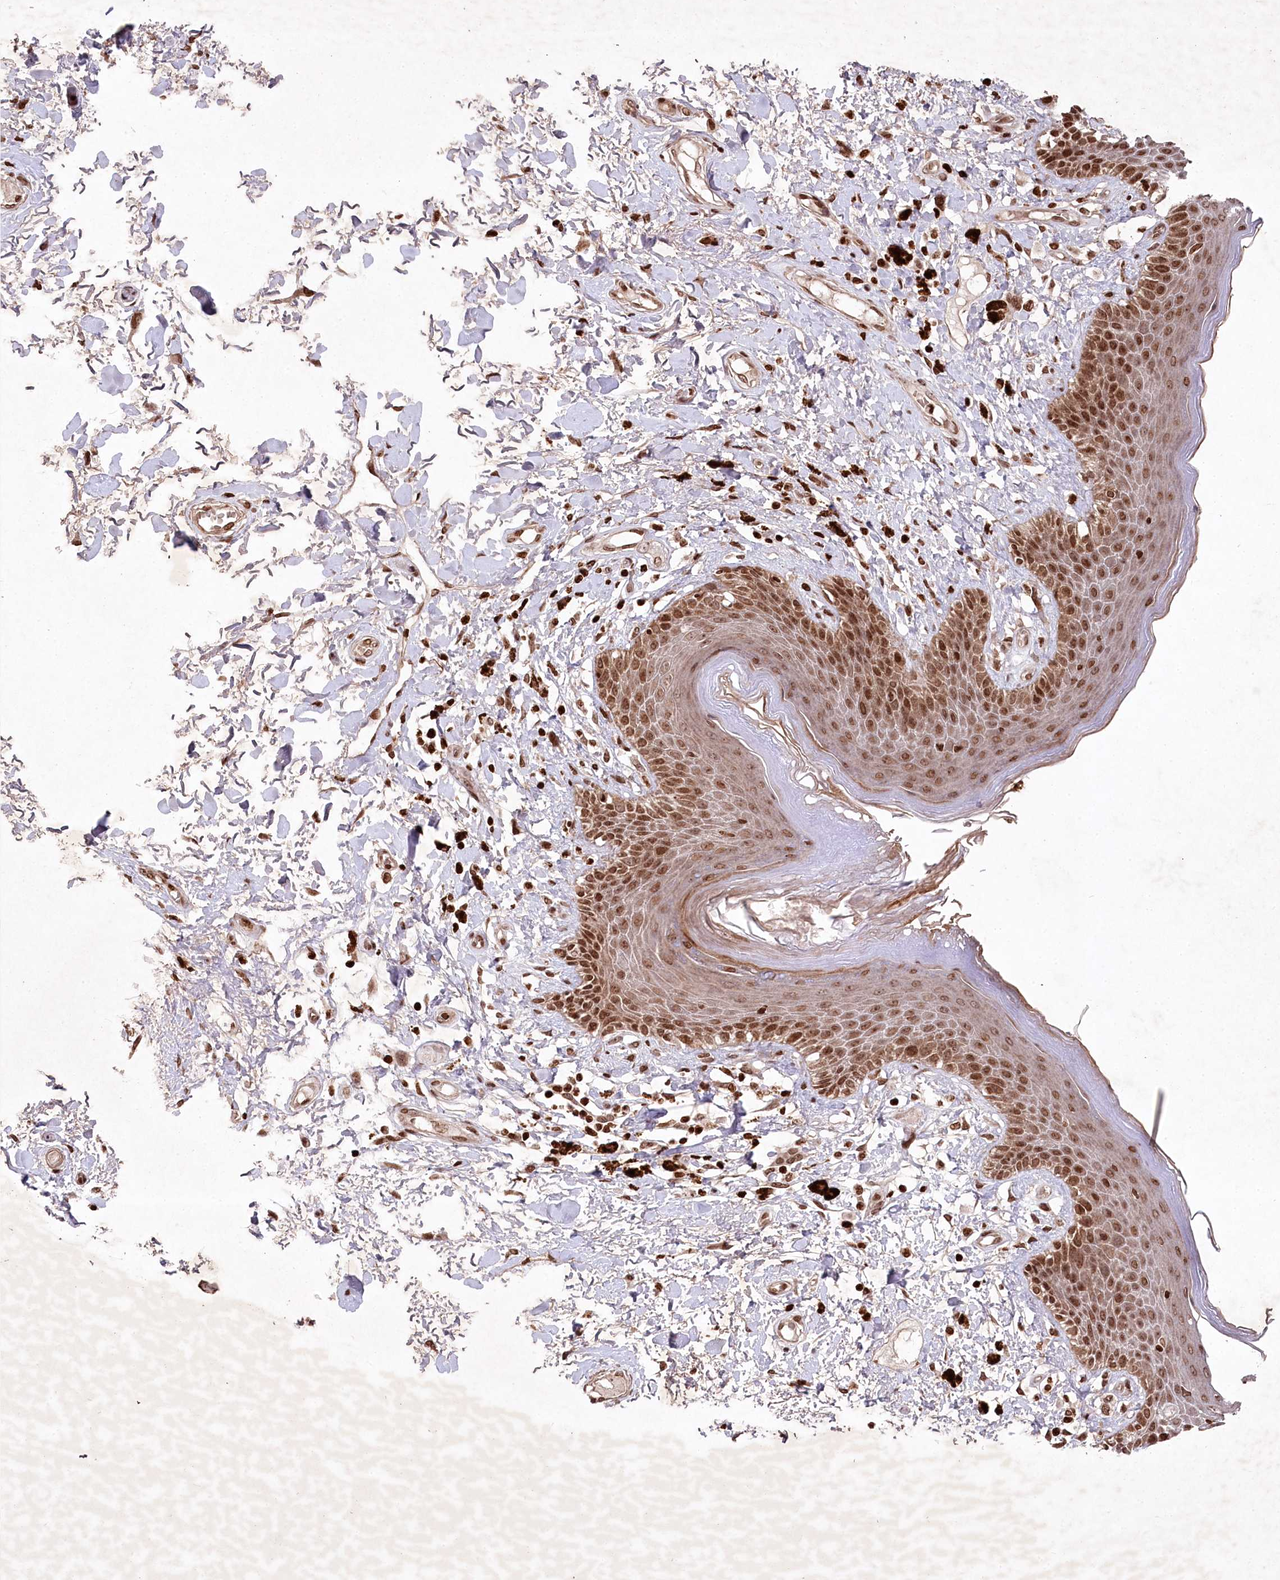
{"staining": {"intensity": "strong", "quantity": ">75%", "location": "cytoplasmic/membranous,nuclear"}, "tissue": "skin", "cell_type": "Epidermal cells", "image_type": "normal", "snomed": [{"axis": "morphology", "description": "Normal tissue, NOS"}, {"axis": "topography", "description": "Anal"}], "caption": "Immunohistochemistry of benign human skin reveals high levels of strong cytoplasmic/membranous,nuclear positivity in about >75% of epidermal cells.", "gene": "CCSER2", "patient": {"sex": "female", "age": 78}}